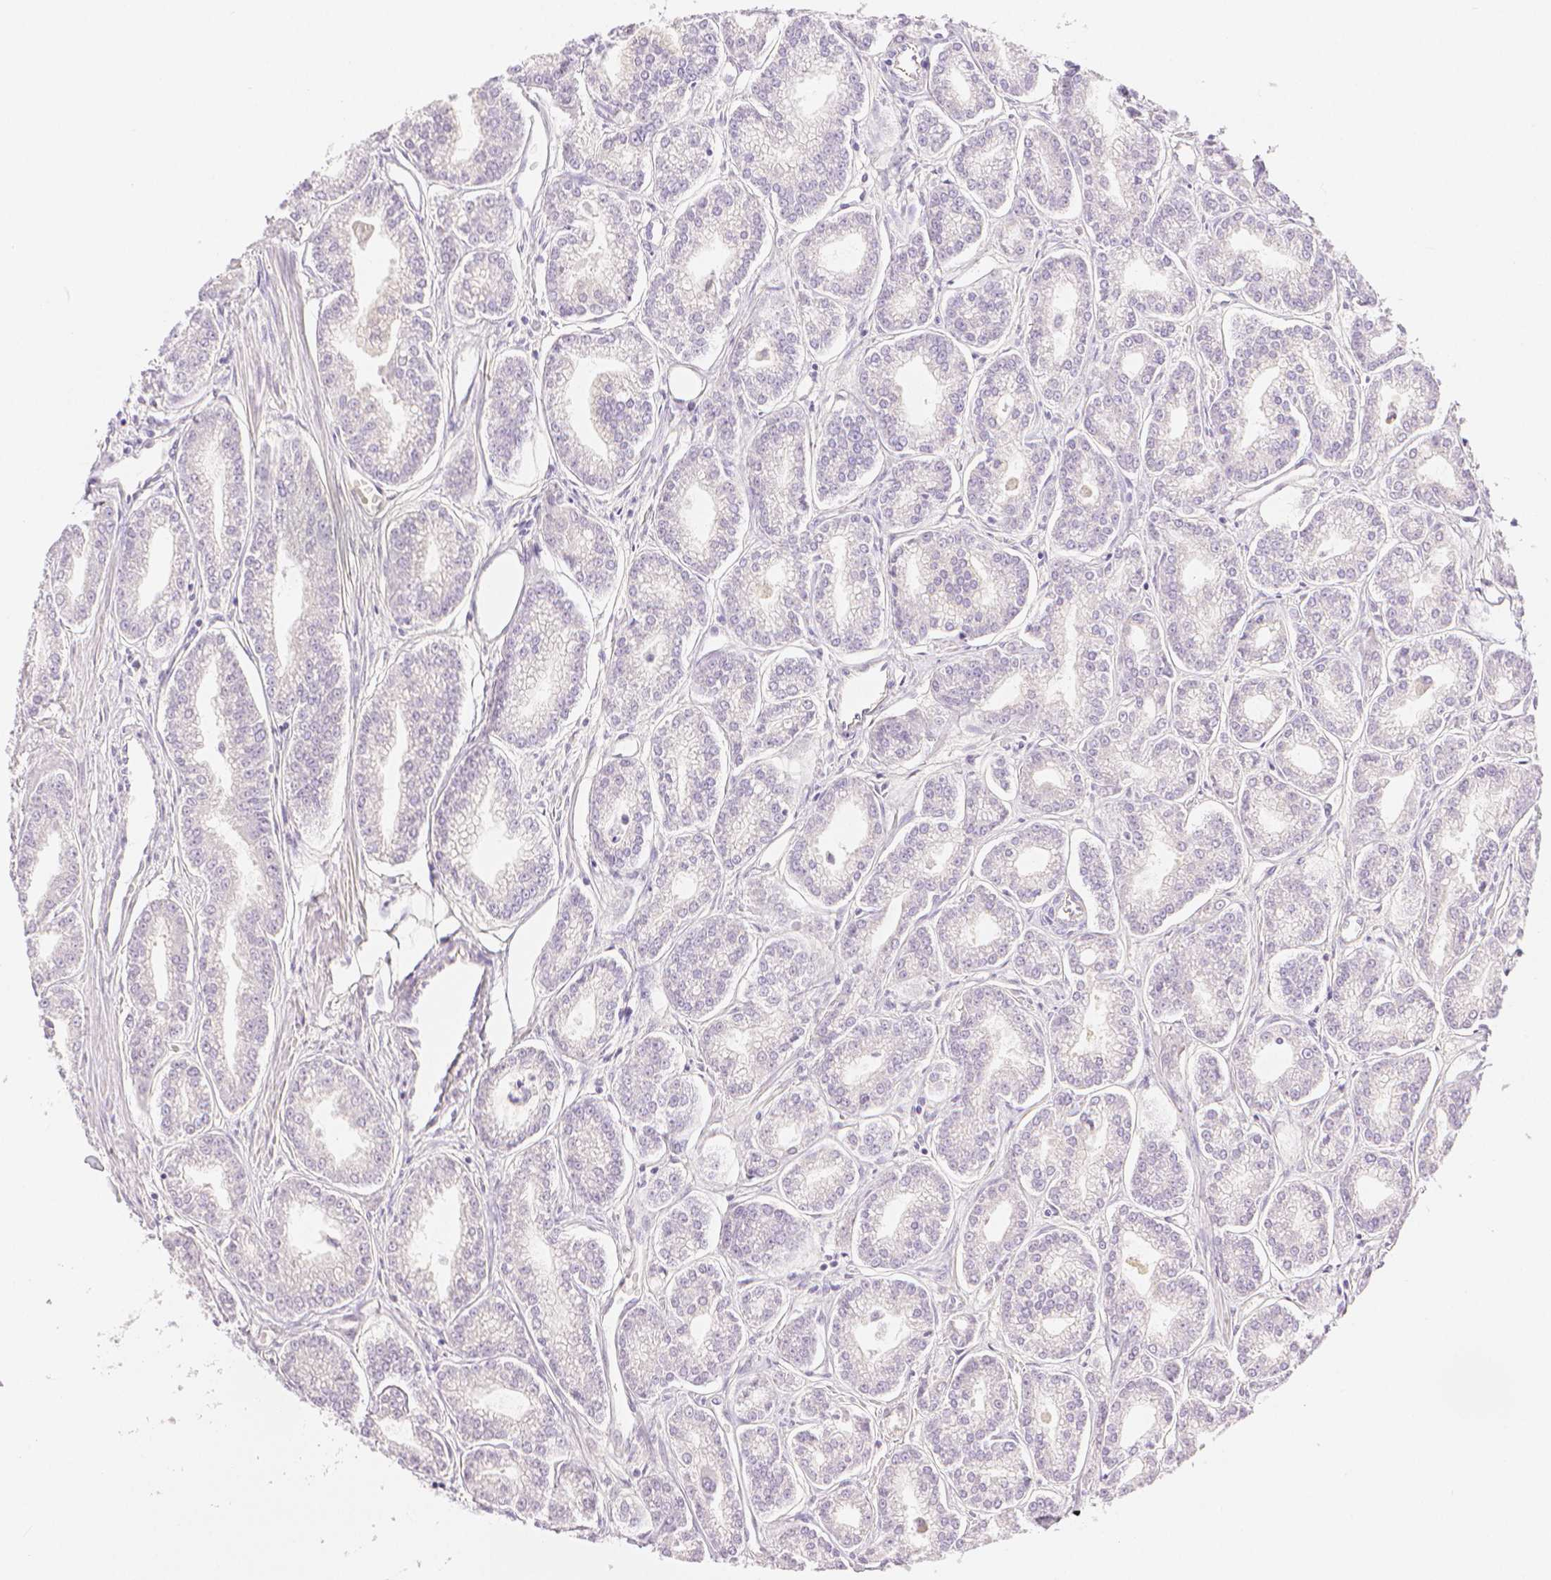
{"staining": {"intensity": "negative", "quantity": "none", "location": "none"}, "tissue": "prostate cancer", "cell_type": "Tumor cells", "image_type": "cancer", "snomed": [{"axis": "morphology", "description": "Adenocarcinoma, NOS"}, {"axis": "topography", "description": "Prostate"}], "caption": "DAB (3,3'-diaminobenzidine) immunohistochemical staining of human adenocarcinoma (prostate) demonstrates no significant staining in tumor cells.", "gene": "SLC27A5", "patient": {"sex": "male", "age": 71}}